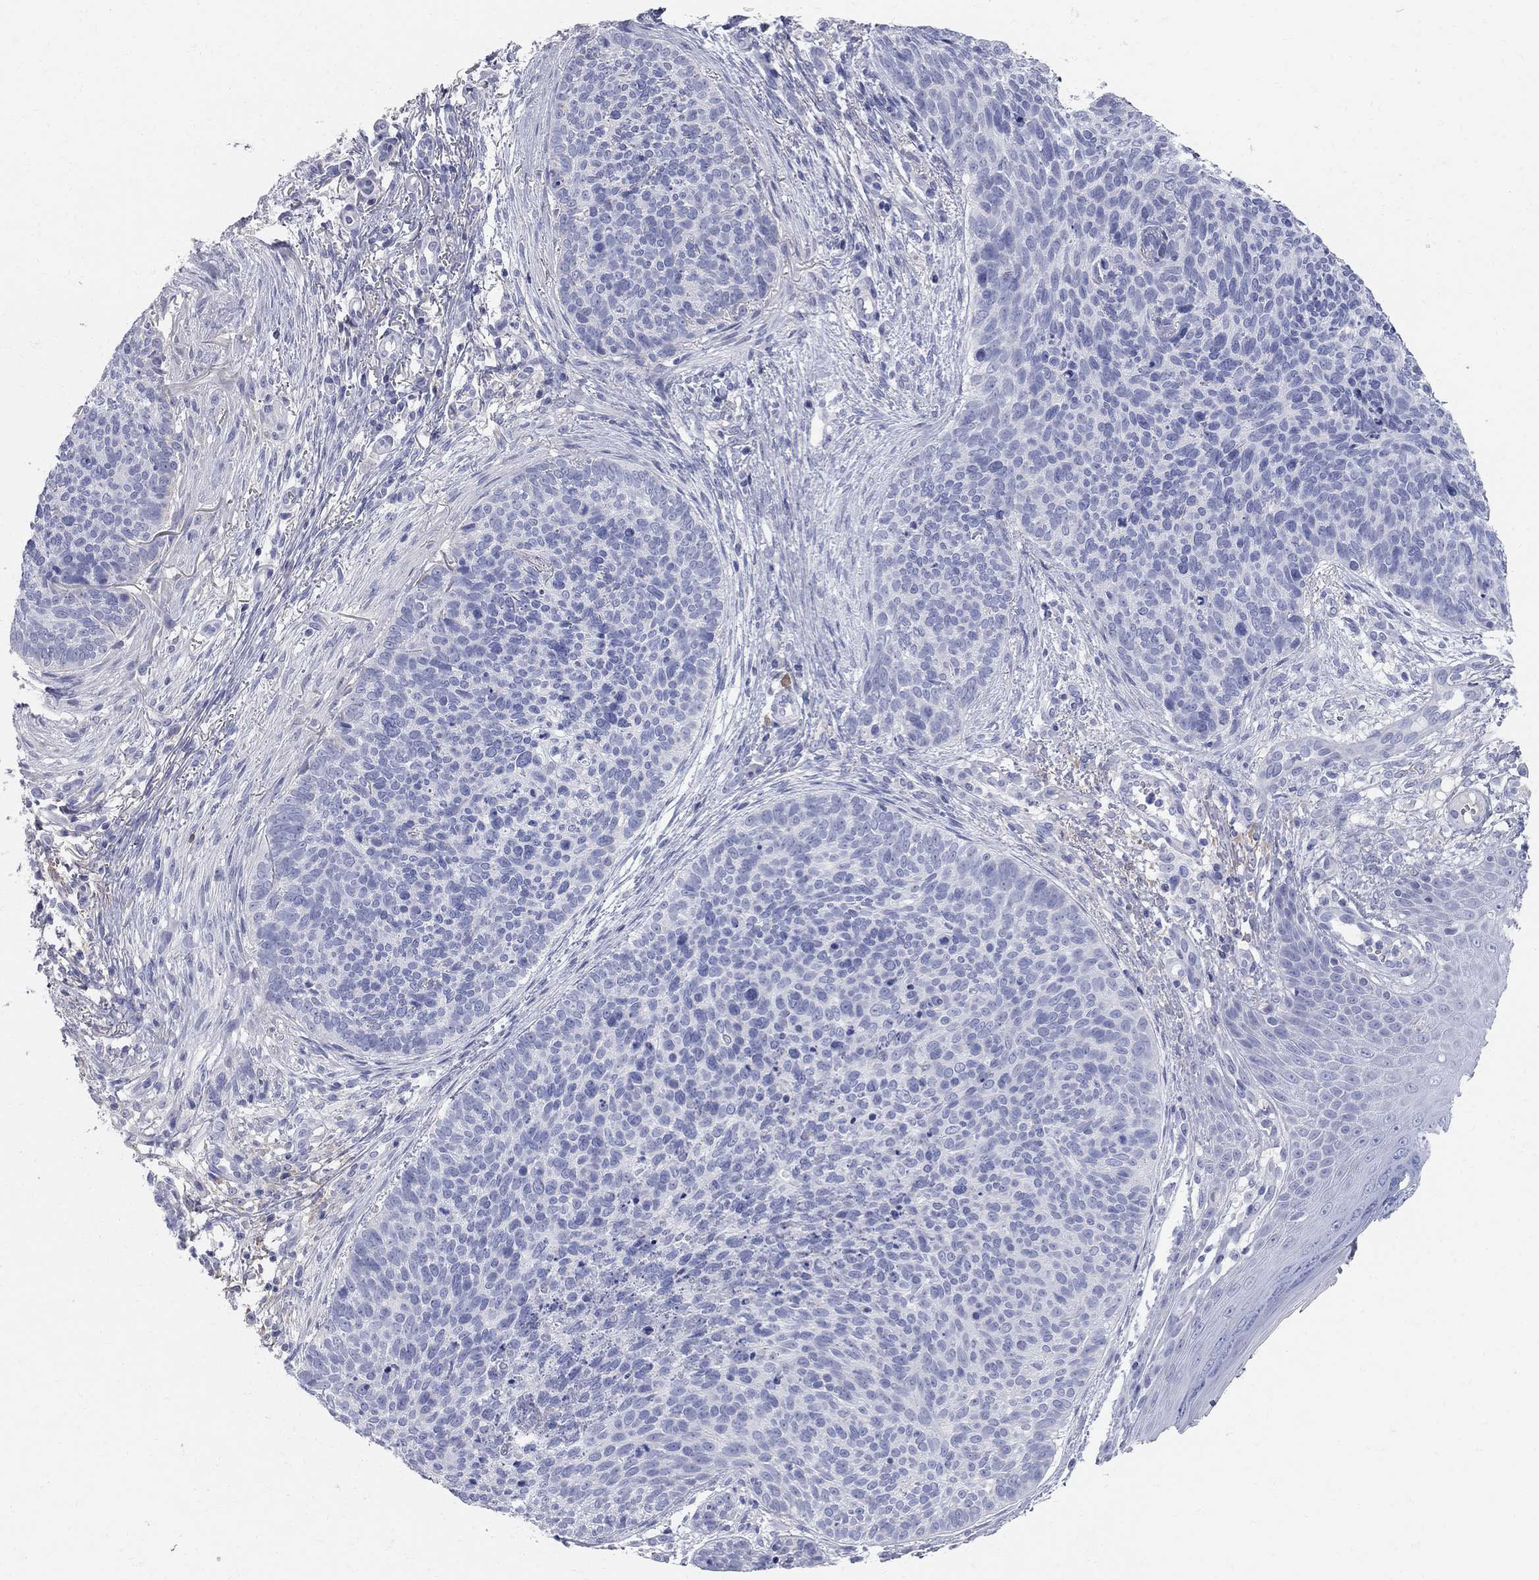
{"staining": {"intensity": "negative", "quantity": "none", "location": "none"}, "tissue": "skin cancer", "cell_type": "Tumor cells", "image_type": "cancer", "snomed": [{"axis": "morphology", "description": "Basal cell carcinoma"}, {"axis": "topography", "description": "Skin"}], "caption": "Immunohistochemical staining of human skin cancer (basal cell carcinoma) demonstrates no significant expression in tumor cells.", "gene": "AOX1", "patient": {"sex": "male", "age": 64}}